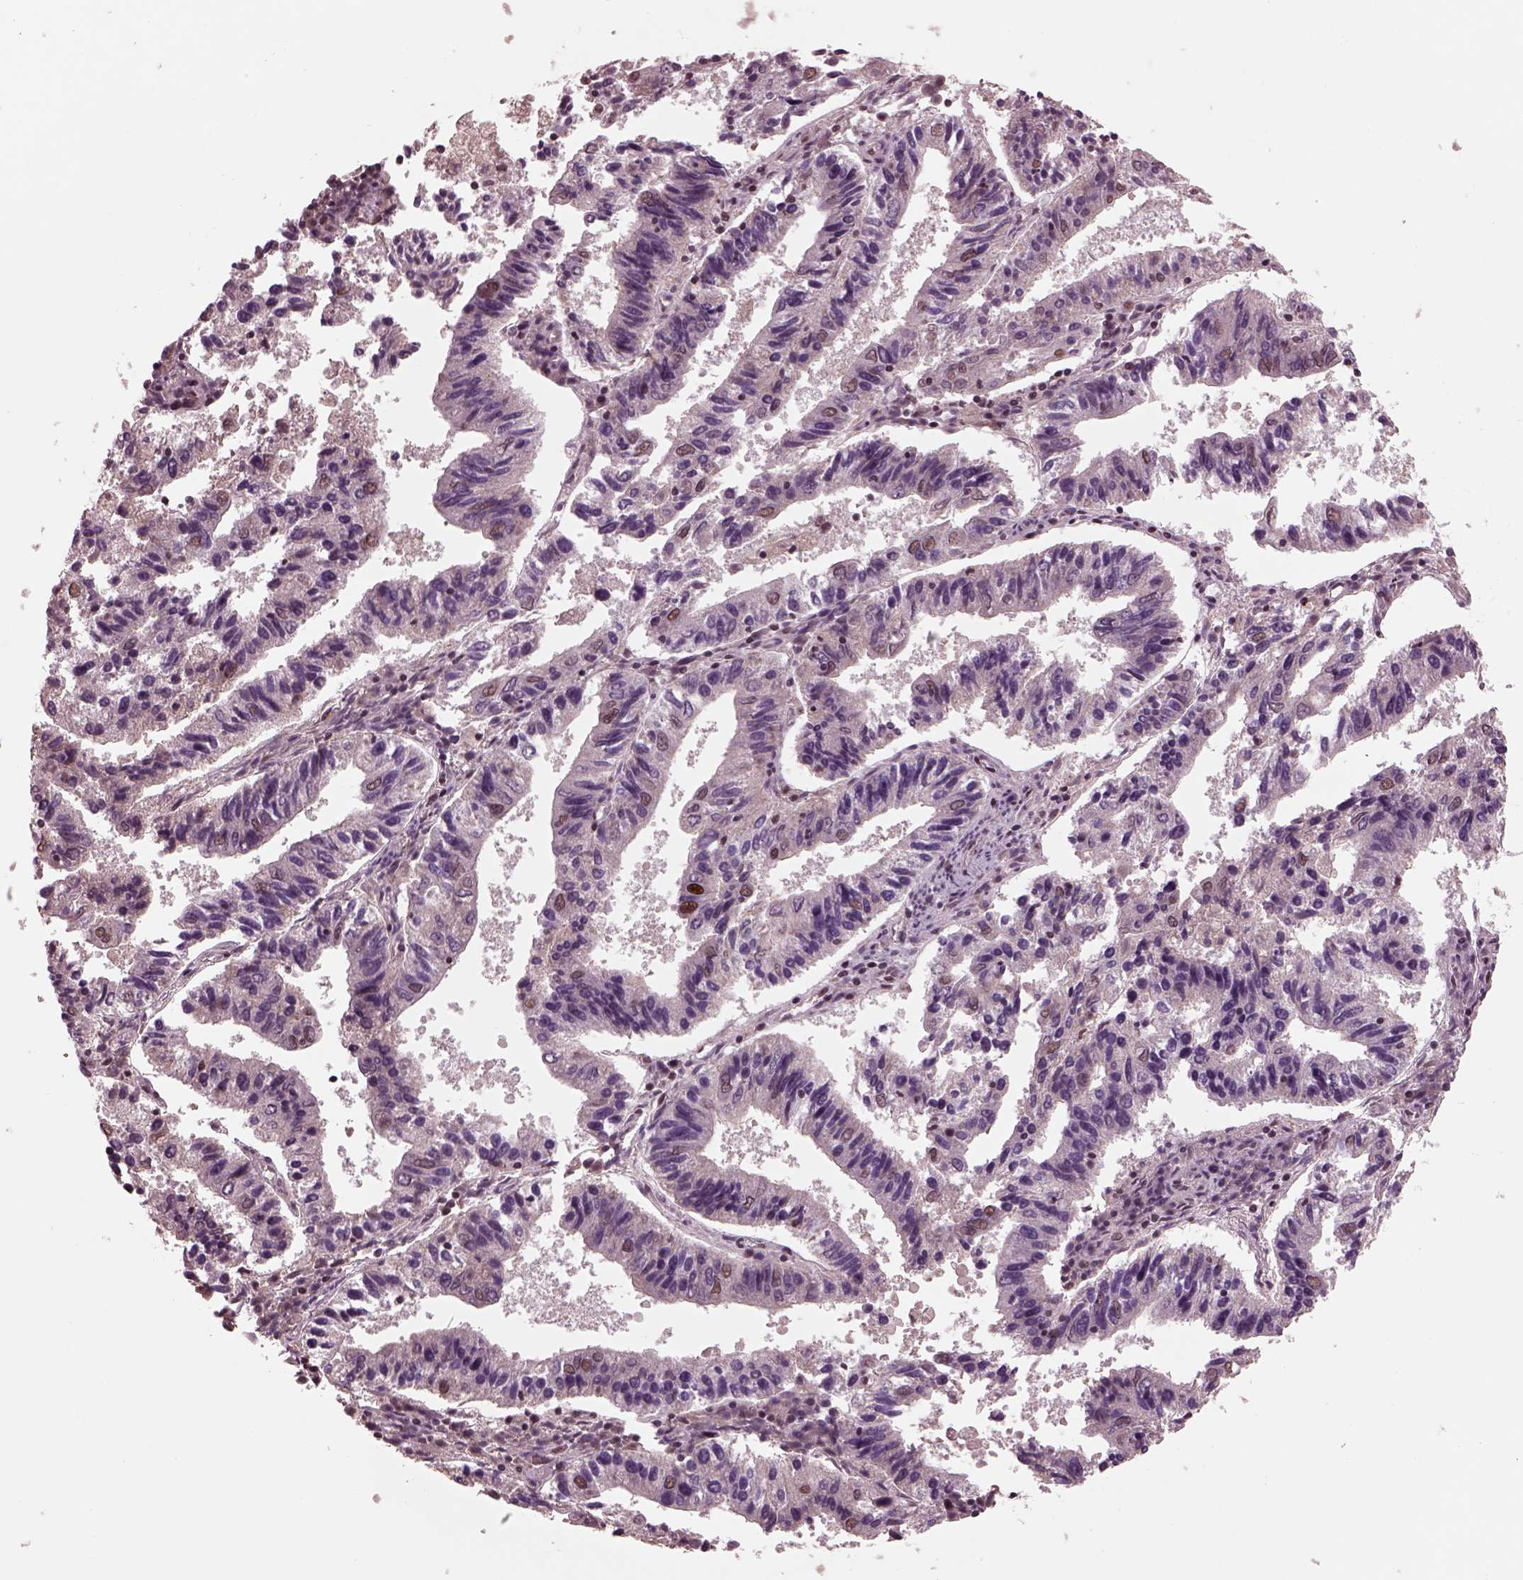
{"staining": {"intensity": "weak", "quantity": "<25%", "location": "nuclear"}, "tissue": "endometrial cancer", "cell_type": "Tumor cells", "image_type": "cancer", "snomed": [{"axis": "morphology", "description": "Adenocarcinoma, NOS"}, {"axis": "topography", "description": "Endometrium"}], "caption": "Immunohistochemistry (IHC) micrograph of endometrial adenocarcinoma stained for a protein (brown), which demonstrates no expression in tumor cells.", "gene": "NAP1L5", "patient": {"sex": "female", "age": 82}}